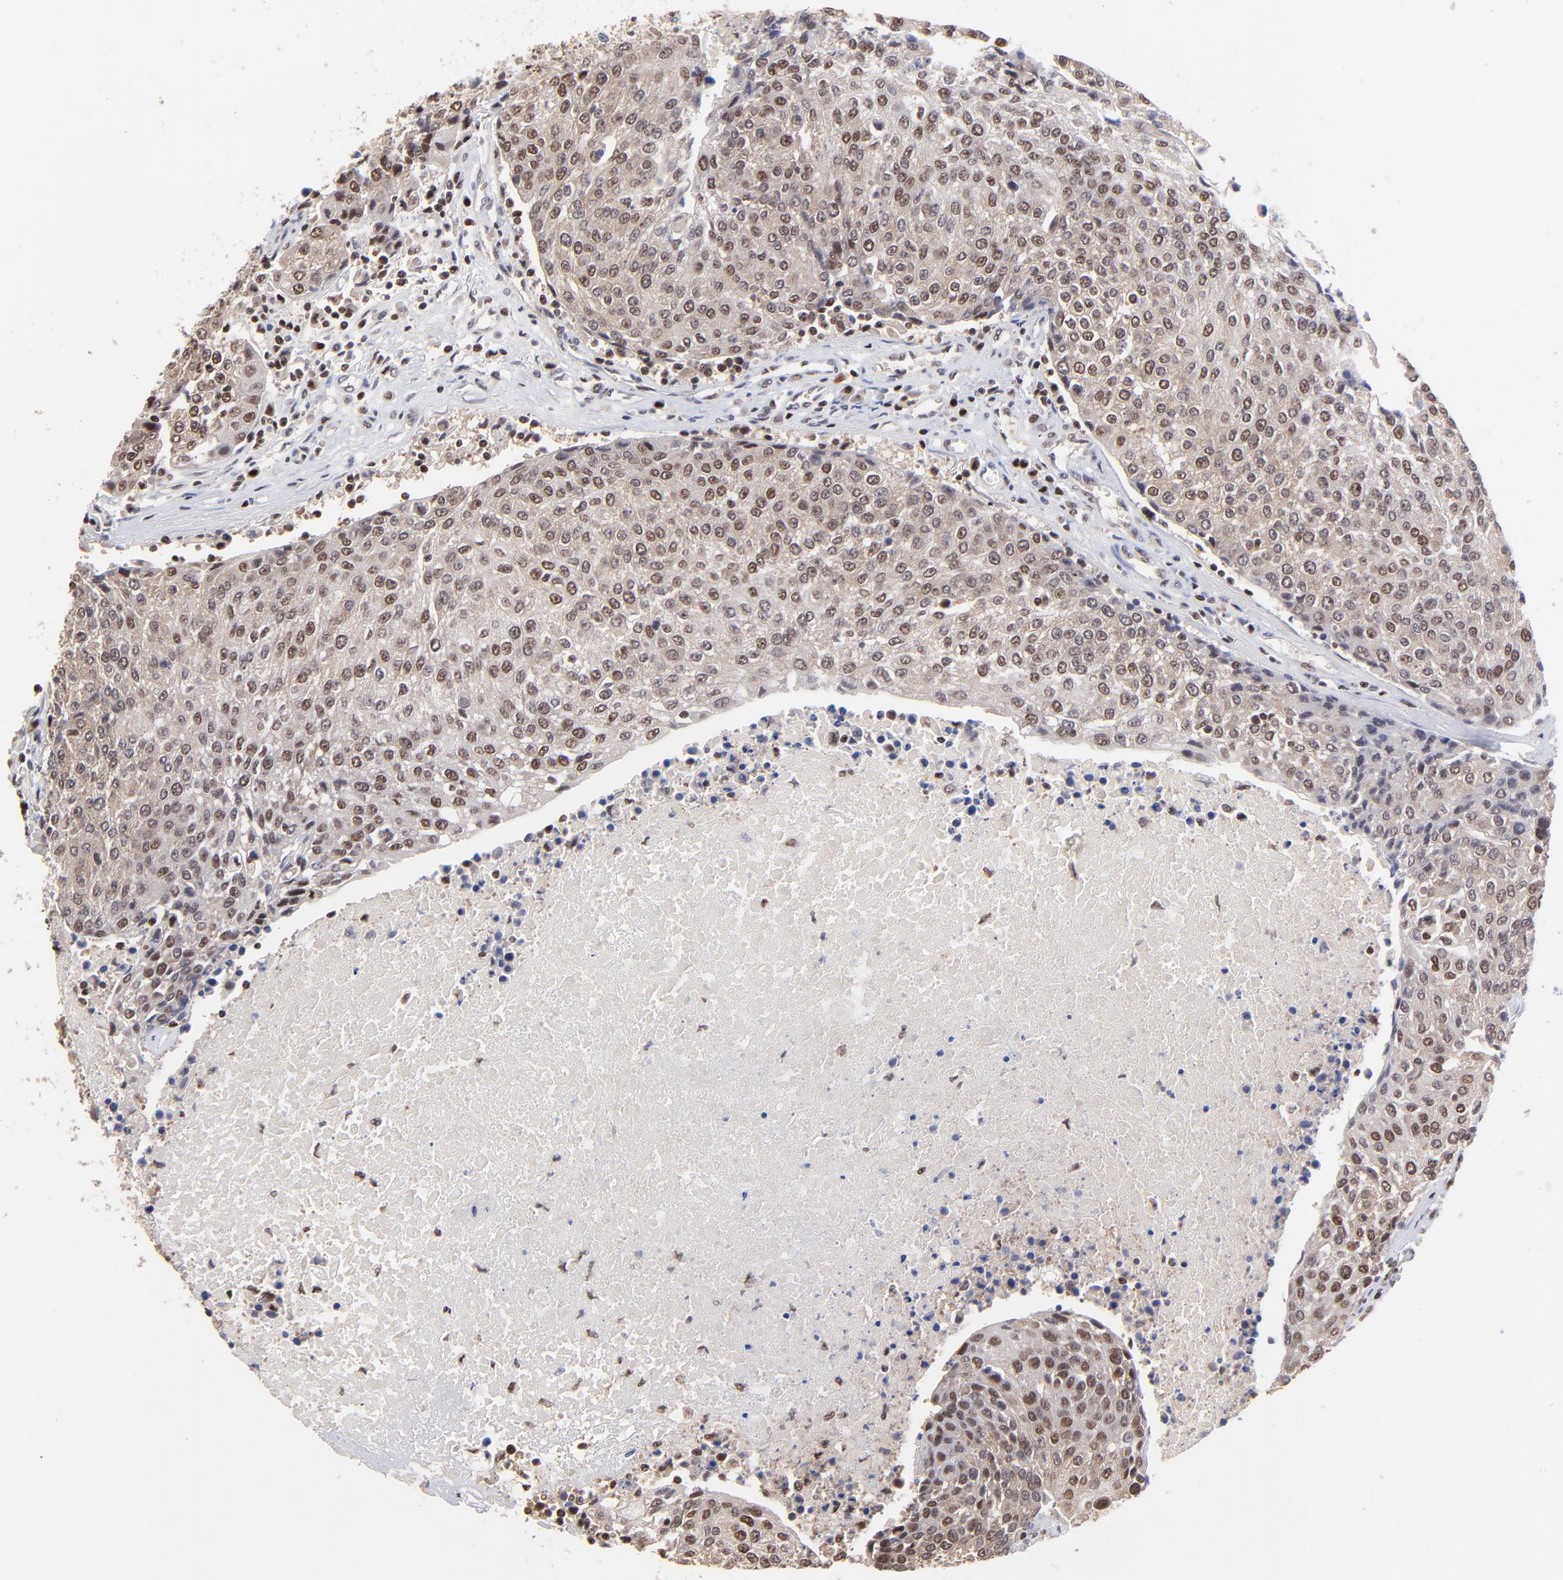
{"staining": {"intensity": "moderate", "quantity": "25%-75%", "location": "cytoplasmic/membranous,nuclear"}, "tissue": "urothelial cancer", "cell_type": "Tumor cells", "image_type": "cancer", "snomed": [{"axis": "morphology", "description": "Urothelial carcinoma, High grade"}, {"axis": "topography", "description": "Urinary bladder"}], "caption": "Tumor cells reveal moderate cytoplasmic/membranous and nuclear staining in about 25%-75% of cells in high-grade urothelial carcinoma.", "gene": "DSN1", "patient": {"sex": "female", "age": 85}}